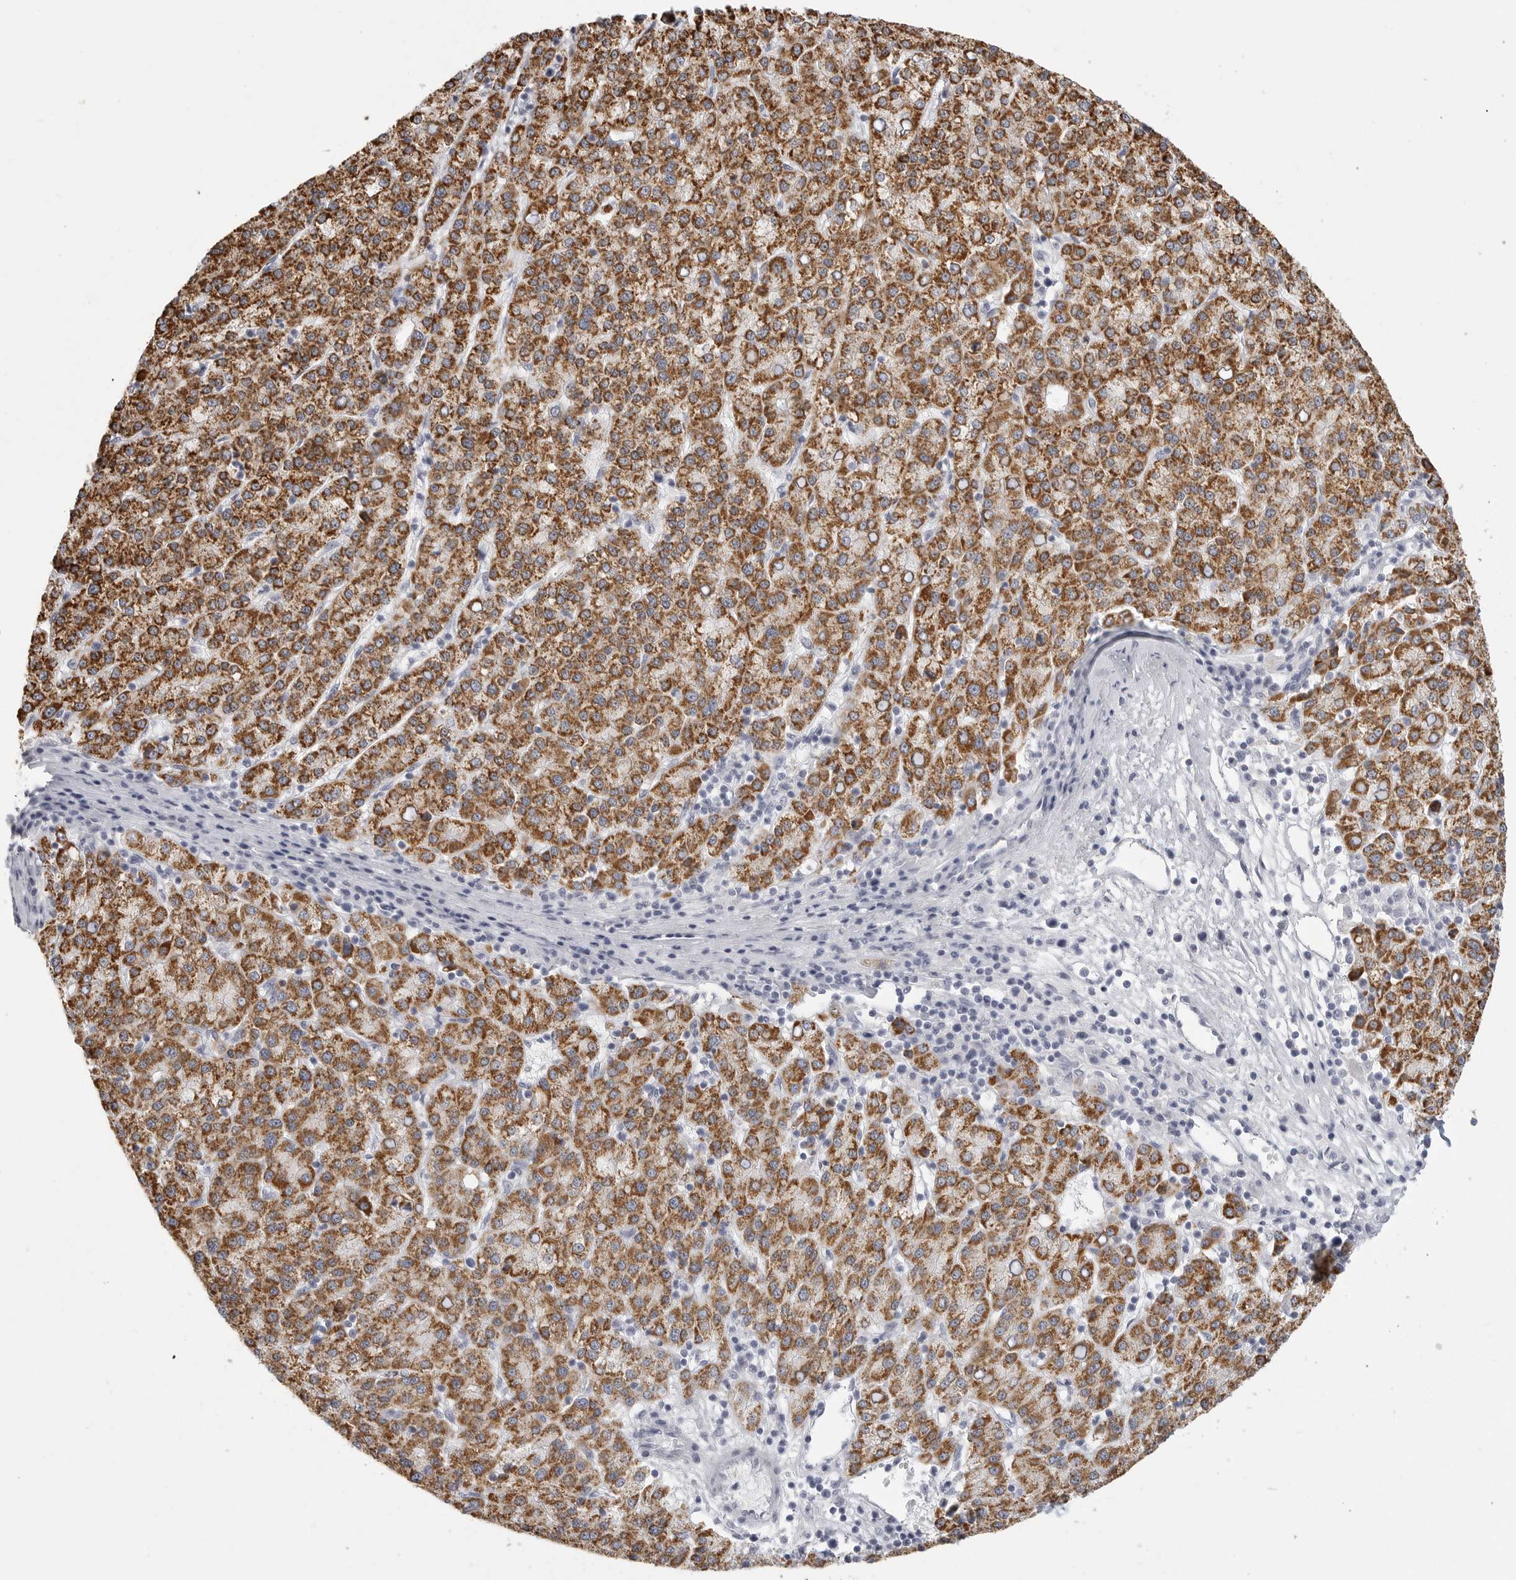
{"staining": {"intensity": "strong", "quantity": ">75%", "location": "cytoplasmic/membranous"}, "tissue": "liver cancer", "cell_type": "Tumor cells", "image_type": "cancer", "snomed": [{"axis": "morphology", "description": "Carcinoma, Hepatocellular, NOS"}, {"axis": "topography", "description": "Liver"}], "caption": "Brown immunohistochemical staining in human liver cancer displays strong cytoplasmic/membranous expression in about >75% of tumor cells.", "gene": "HMGCS2", "patient": {"sex": "female", "age": 58}}